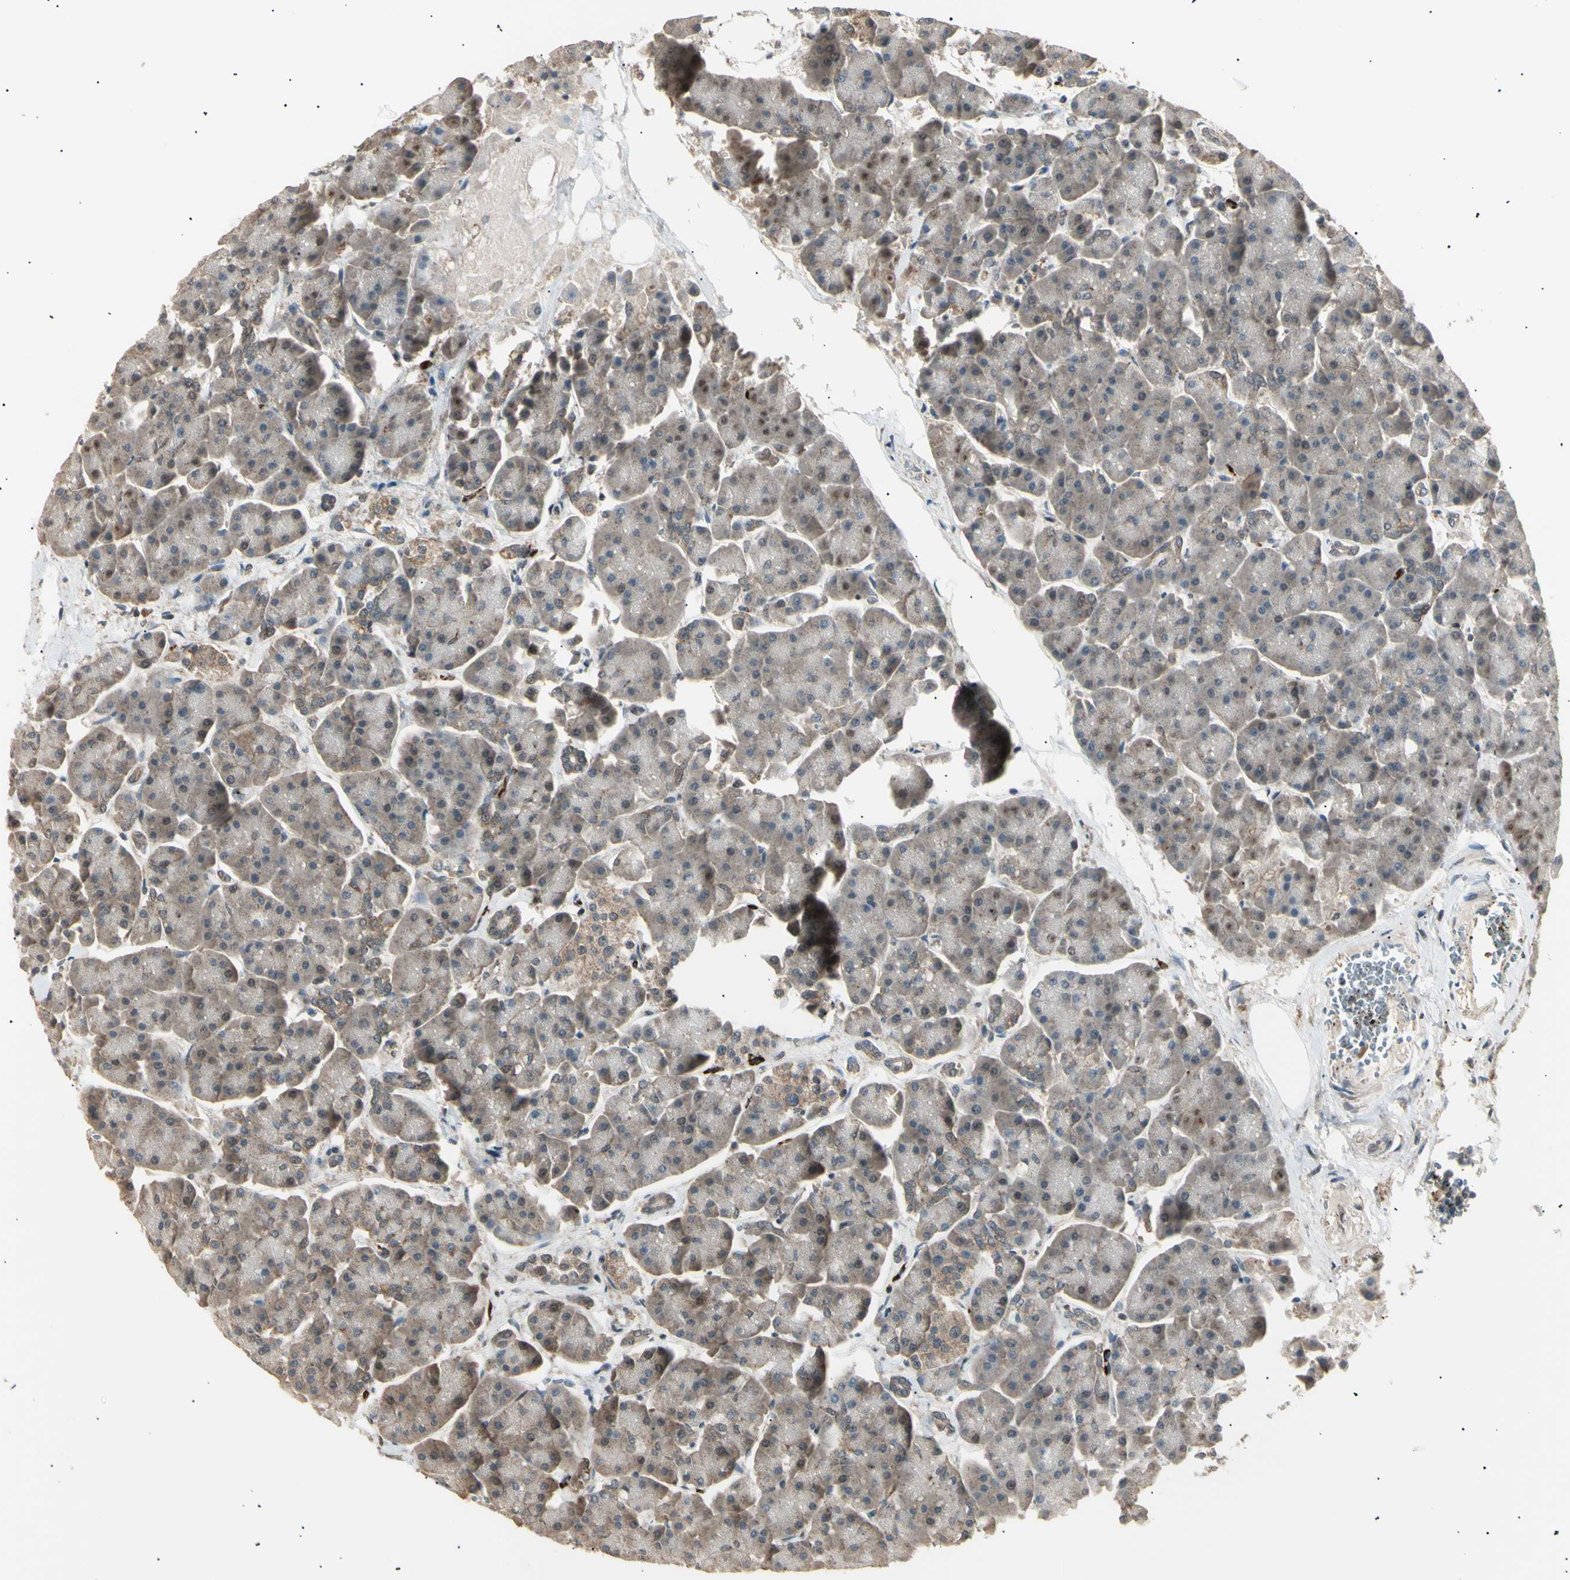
{"staining": {"intensity": "weak", "quantity": ">75%", "location": "cytoplasmic/membranous"}, "tissue": "pancreas", "cell_type": "Exocrine glandular cells", "image_type": "normal", "snomed": [{"axis": "morphology", "description": "Normal tissue, NOS"}, {"axis": "topography", "description": "Pancreas"}], "caption": "A low amount of weak cytoplasmic/membranous positivity is identified in about >75% of exocrine glandular cells in benign pancreas. (DAB (3,3'-diaminobenzidine) IHC, brown staining for protein, blue staining for nuclei).", "gene": "NUAK2", "patient": {"sex": "female", "age": 70}}